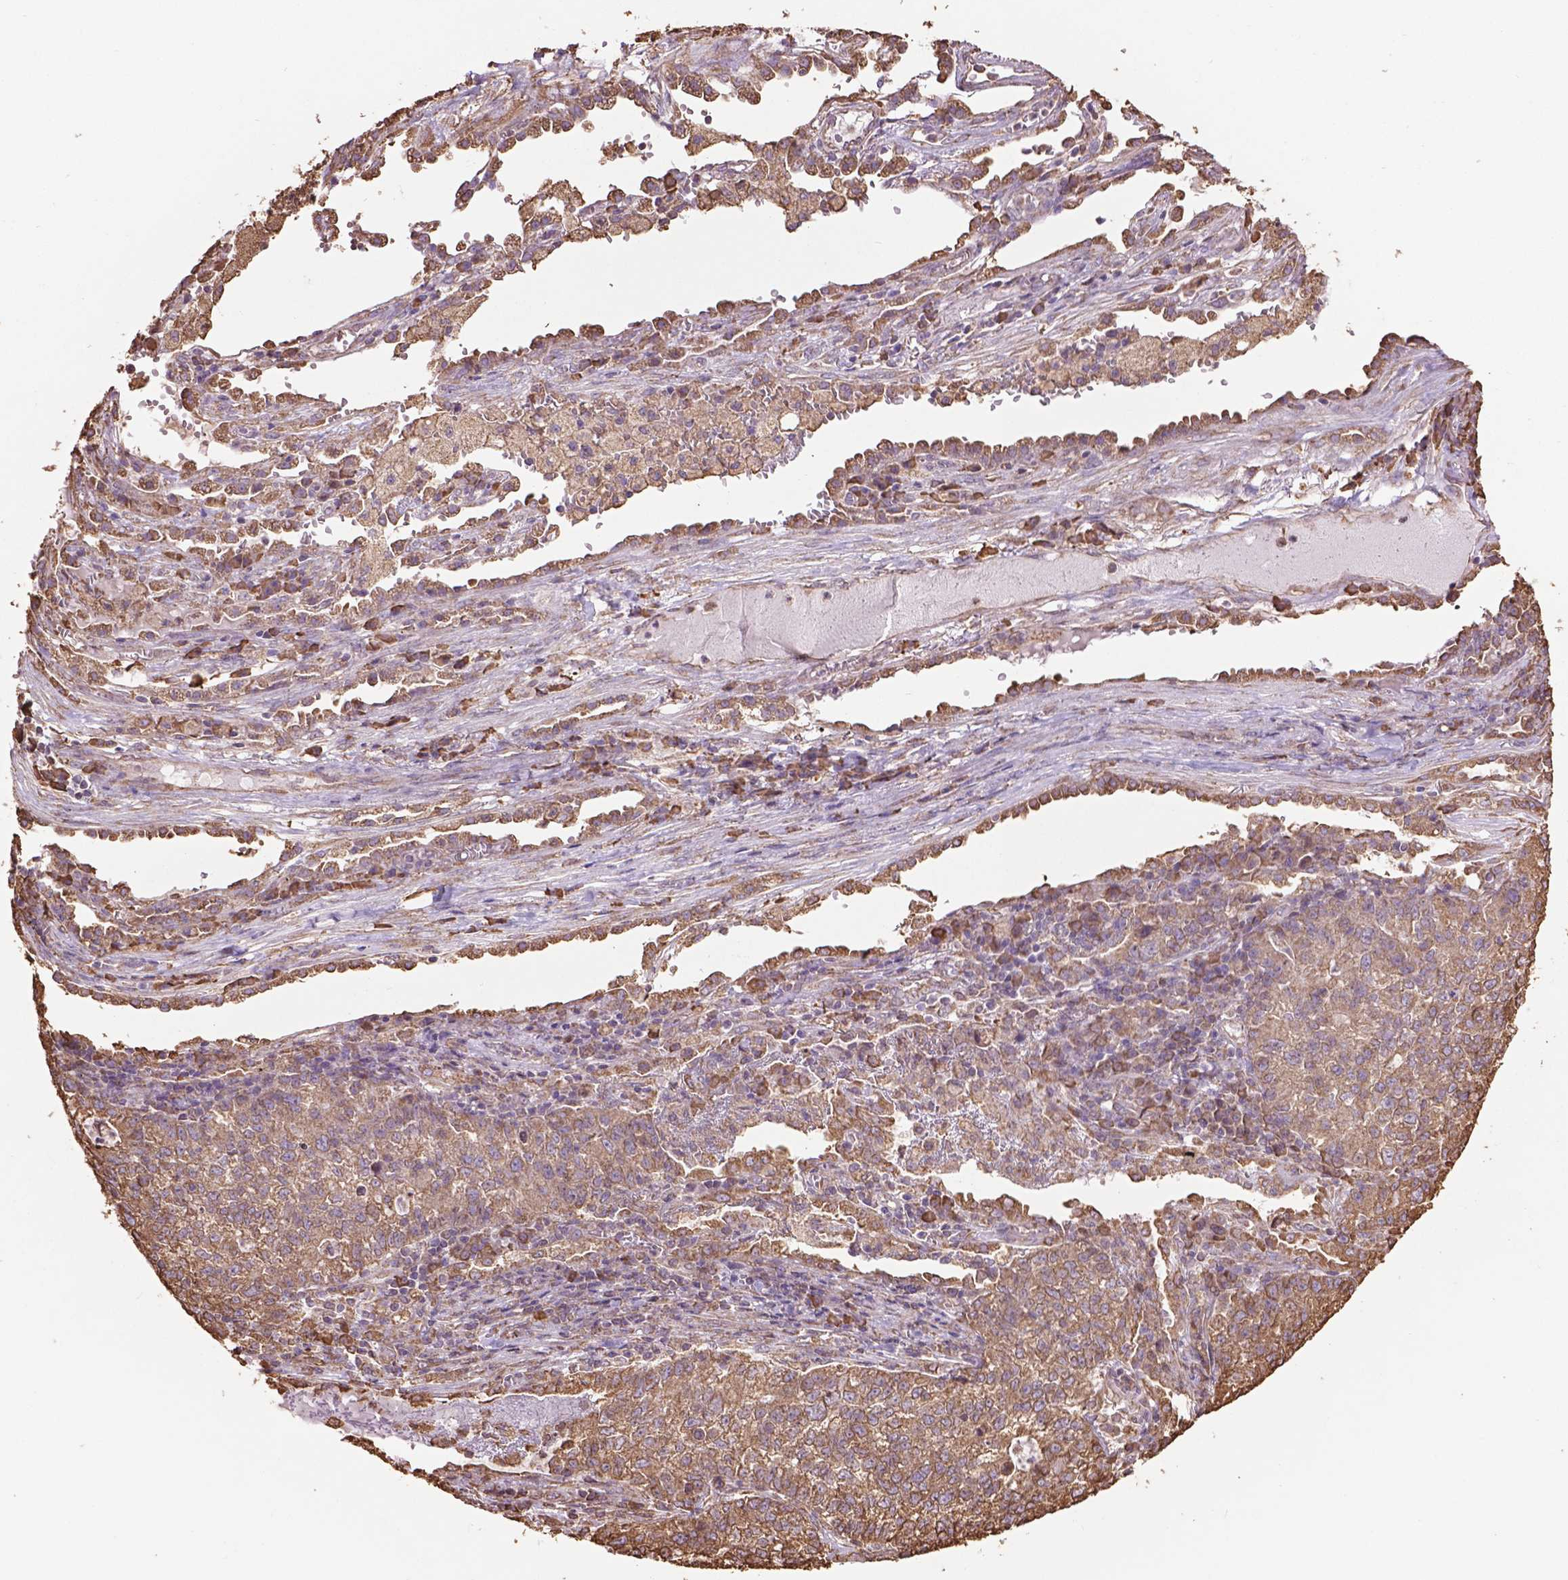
{"staining": {"intensity": "moderate", "quantity": ">75%", "location": "cytoplasmic/membranous"}, "tissue": "lung cancer", "cell_type": "Tumor cells", "image_type": "cancer", "snomed": [{"axis": "morphology", "description": "Adenocarcinoma, NOS"}, {"axis": "topography", "description": "Lung"}], "caption": "DAB (3,3'-diaminobenzidine) immunohistochemical staining of human adenocarcinoma (lung) shows moderate cytoplasmic/membranous protein positivity in approximately >75% of tumor cells. (DAB = brown stain, brightfield microscopy at high magnification).", "gene": "PPP2R5E", "patient": {"sex": "male", "age": 57}}